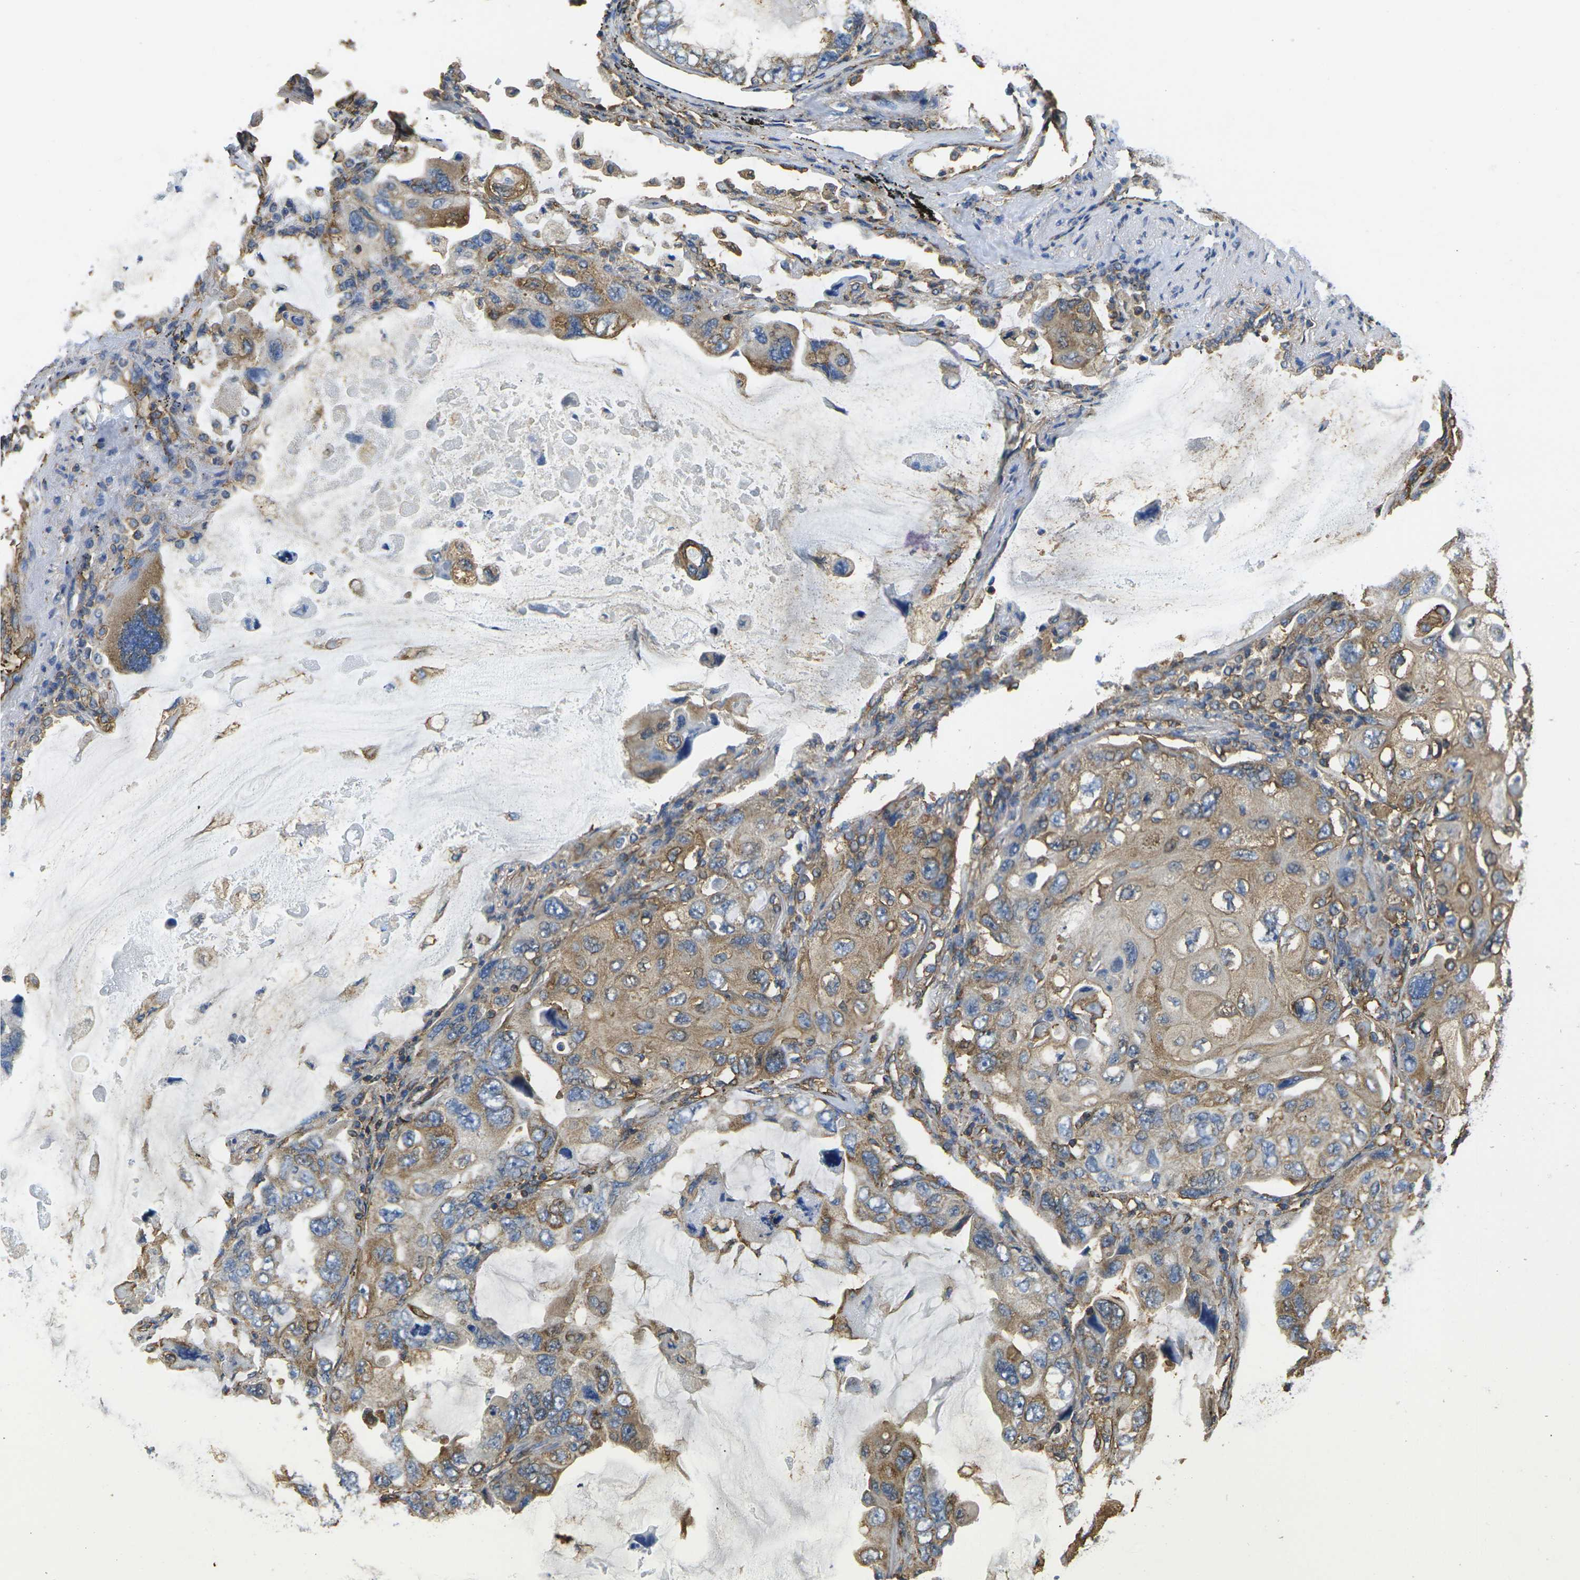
{"staining": {"intensity": "moderate", "quantity": ">75%", "location": "cytoplasmic/membranous"}, "tissue": "lung cancer", "cell_type": "Tumor cells", "image_type": "cancer", "snomed": [{"axis": "morphology", "description": "Squamous cell carcinoma, NOS"}, {"axis": "topography", "description": "Lung"}], "caption": "Lung squamous cell carcinoma stained for a protein (brown) shows moderate cytoplasmic/membranous positive staining in about >75% of tumor cells.", "gene": "FAM110D", "patient": {"sex": "female", "age": 73}}